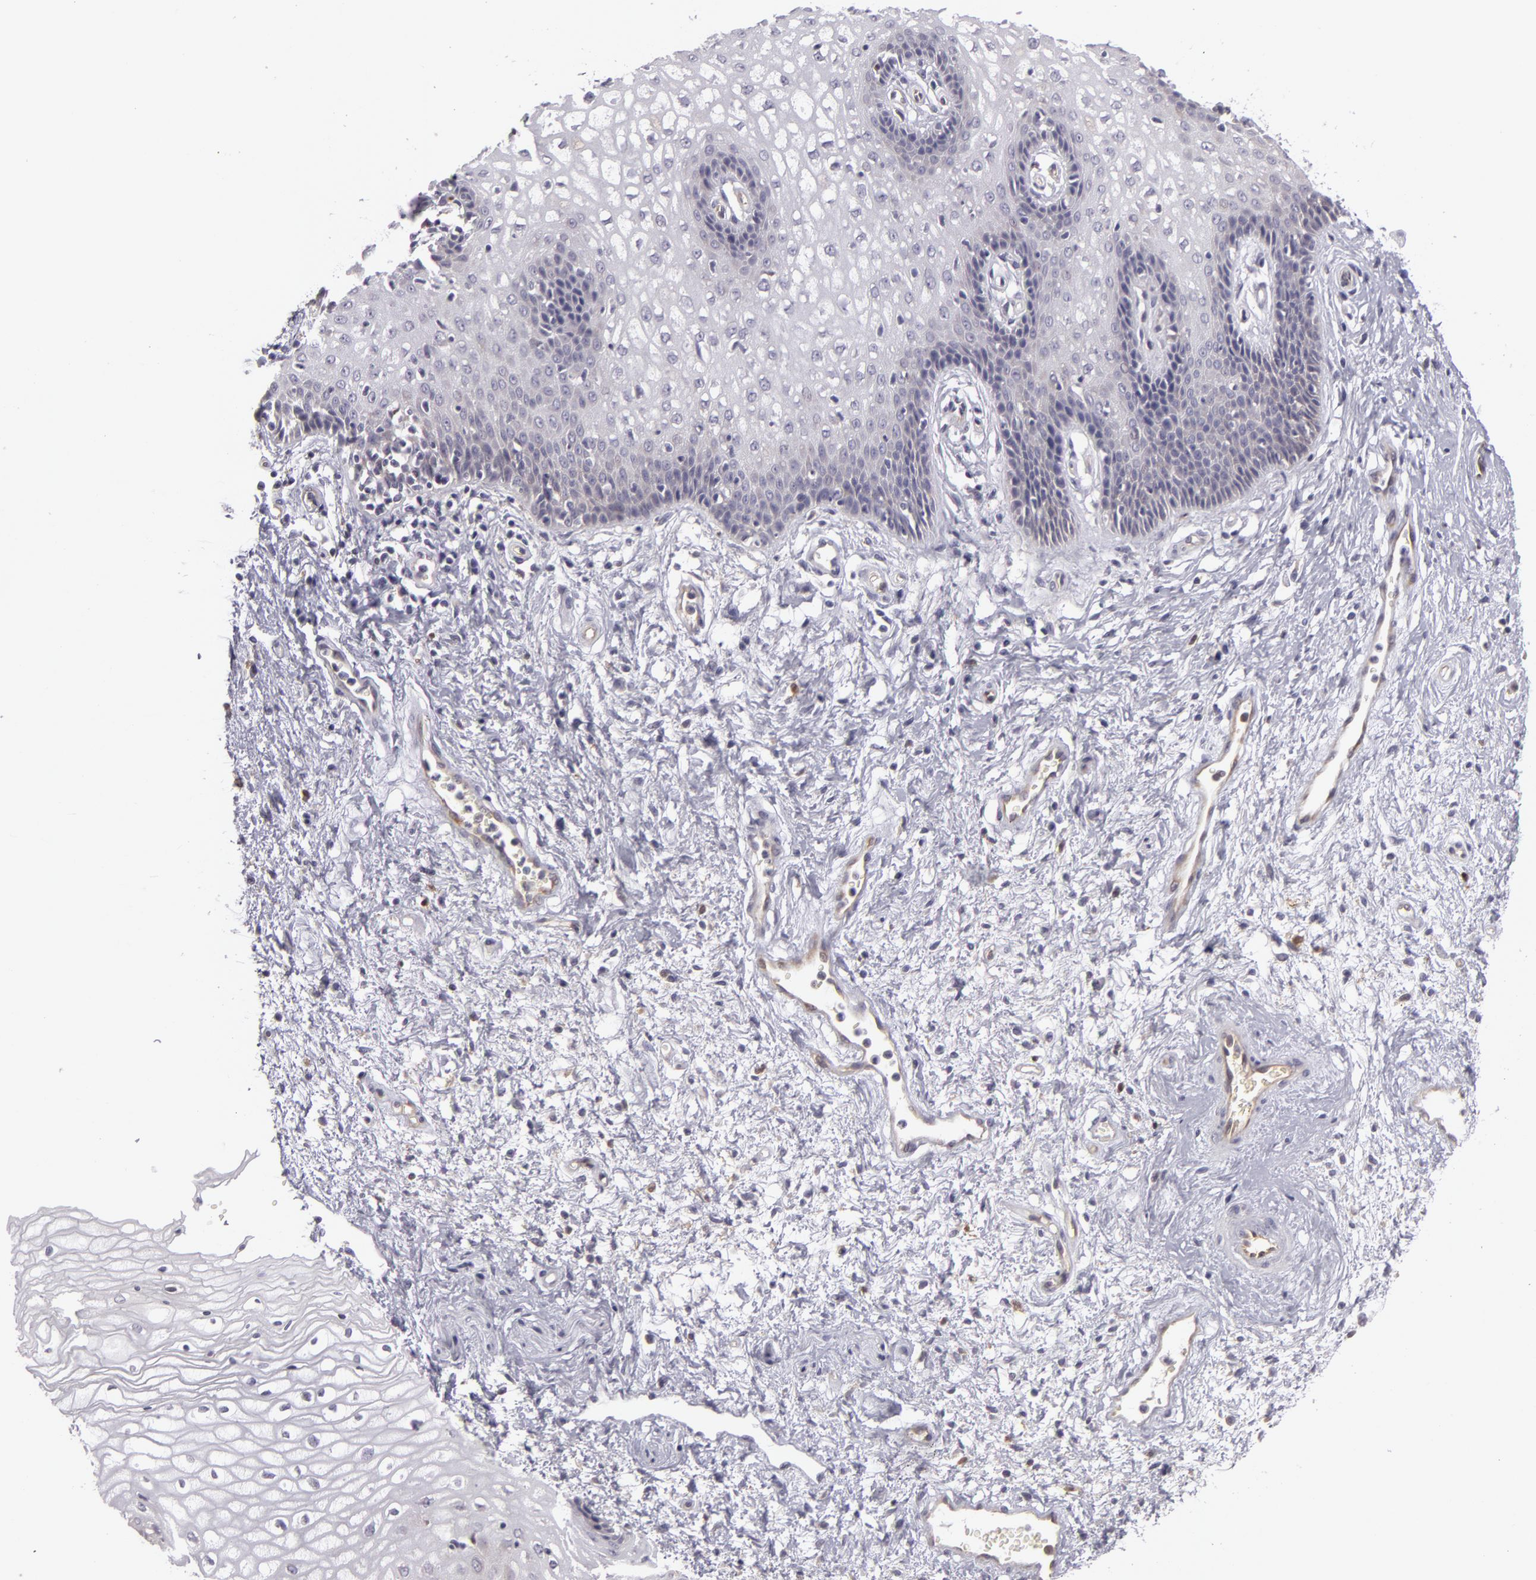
{"staining": {"intensity": "negative", "quantity": "none", "location": "none"}, "tissue": "vagina", "cell_type": "Squamous epithelial cells", "image_type": "normal", "snomed": [{"axis": "morphology", "description": "Normal tissue, NOS"}, {"axis": "topography", "description": "Vagina"}], "caption": "Vagina stained for a protein using immunohistochemistry shows no expression squamous epithelial cells.", "gene": "ZNF229", "patient": {"sex": "female", "age": 34}}